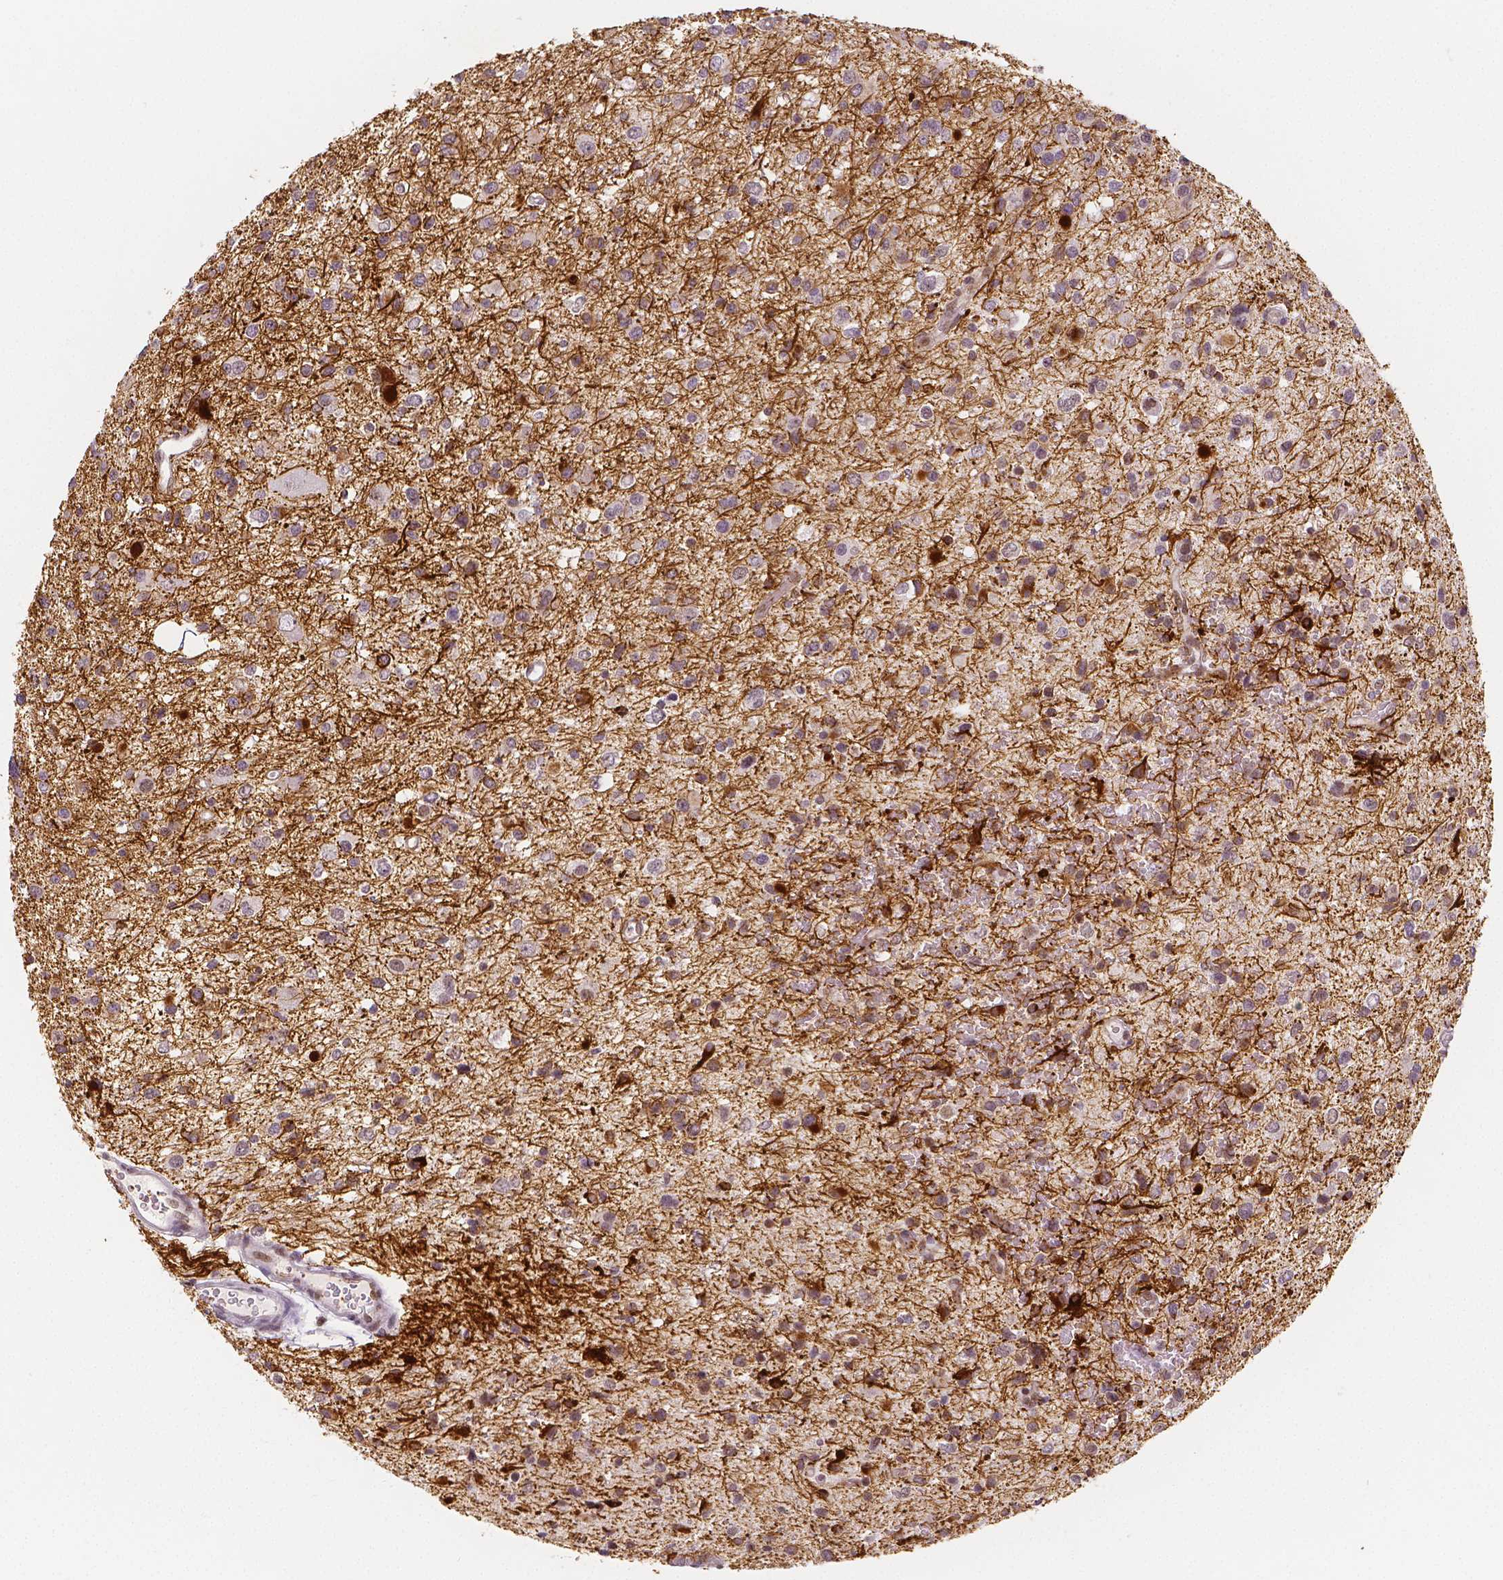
{"staining": {"intensity": "negative", "quantity": "none", "location": "none"}, "tissue": "glioma", "cell_type": "Tumor cells", "image_type": "cancer", "snomed": [{"axis": "morphology", "description": "Glioma, malignant, Low grade"}, {"axis": "topography", "description": "Brain"}], "caption": "High magnification brightfield microscopy of glioma stained with DAB (3,3'-diaminobenzidine) (brown) and counterstained with hematoxylin (blue): tumor cells show no significant staining. (DAB IHC visualized using brightfield microscopy, high magnification).", "gene": "KDM5B", "patient": {"sex": "male", "age": 43}}